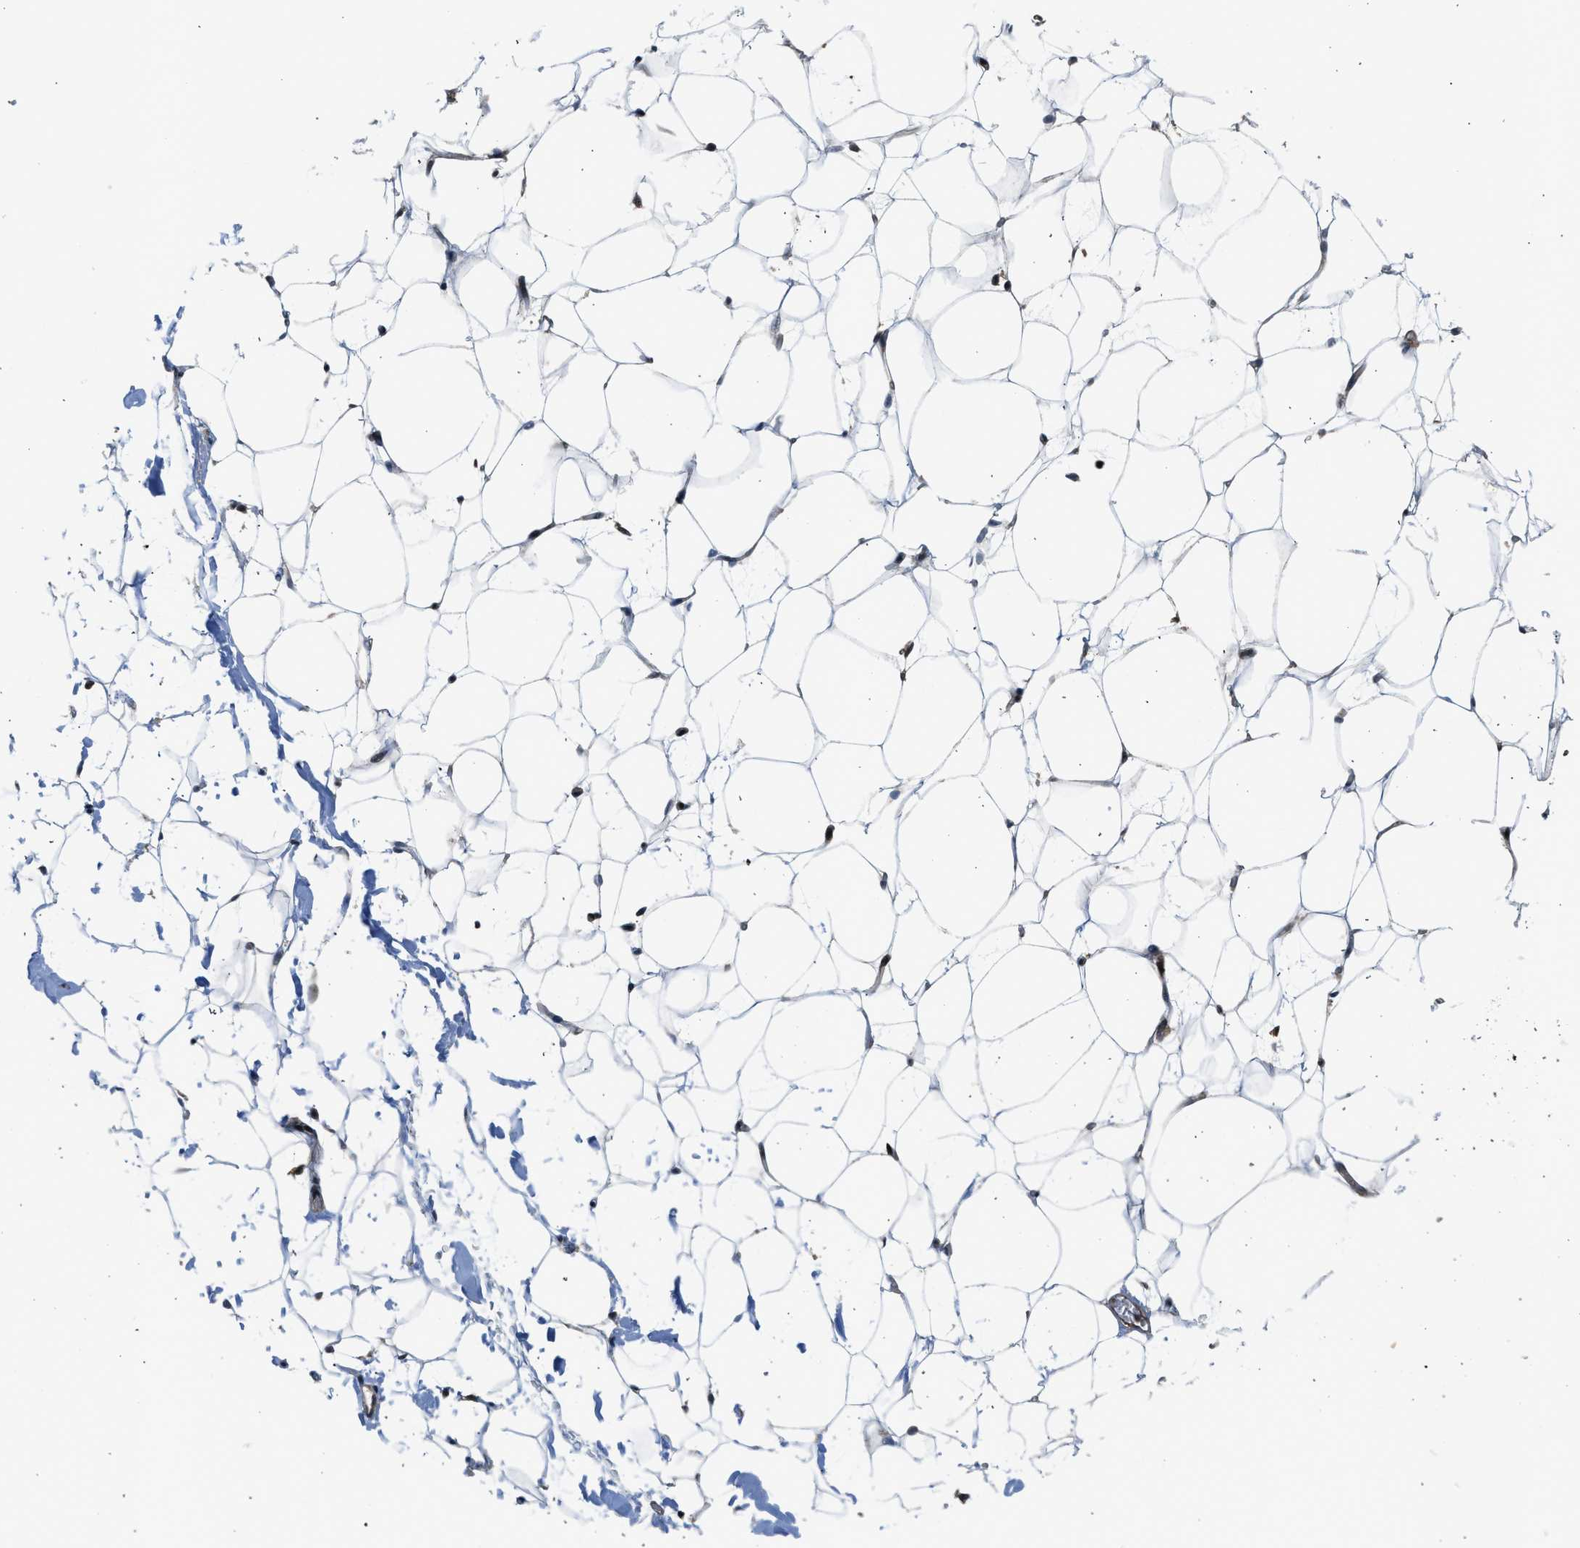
{"staining": {"intensity": "negative", "quantity": "none", "location": "none"}, "tissue": "adipose tissue", "cell_type": "Adipocytes", "image_type": "normal", "snomed": [{"axis": "morphology", "description": "Normal tissue, NOS"}, {"axis": "topography", "description": "Breast"}, {"axis": "topography", "description": "Soft tissue"}], "caption": "Unremarkable adipose tissue was stained to show a protein in brown. There is no significant positivity in adipocytes. (DAB immunohistochemistry (IHC) with hematoxylin counter stain).", "gene": "LMLN", "patient": {"sex": "female", "age": 75}}